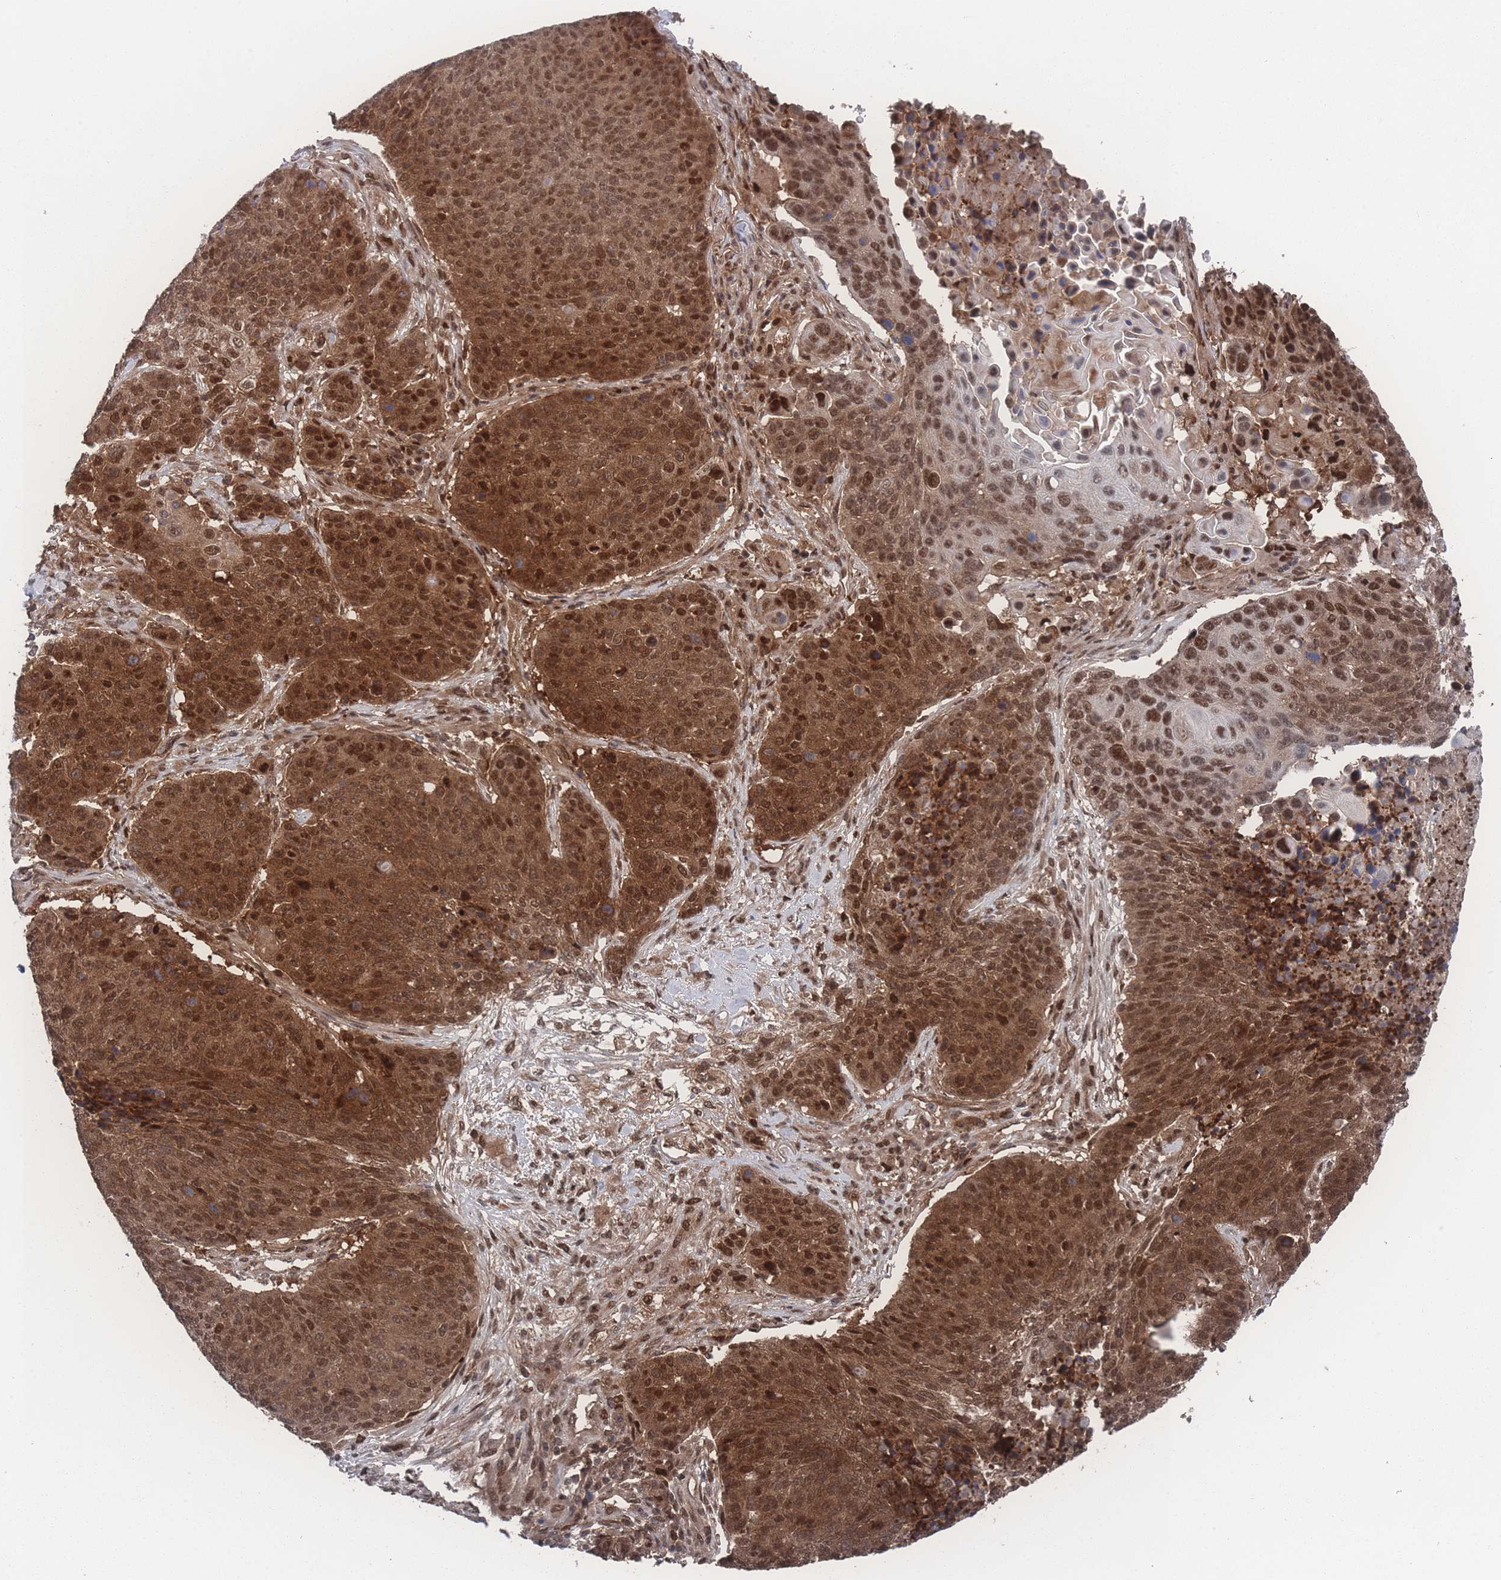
{"staining": {"intensity": "moderate", "quantity": ">75%", "location": "cytoplasmic/membranous,nuclear"}, "tissue": "lung cancer", "cell_type": "Tumor cells", "image_type": "cancer", "snomed": [{"axis": "morphology", "description": "Normal tissue, NOS"}, {"axis": "morphology", "description": "Squamous cell carcinoma, NOS"}, {"axis": "topography", "description": "Lymph node"}, {"axis": "topography", "description": "Lung"}], "caption": "Human lung squamous cell carcinoma stained with a protein marker displays moderate staining in tumor cells.", "gene": "PSMA1", "patient": {"sex": "male", "age": 66}}